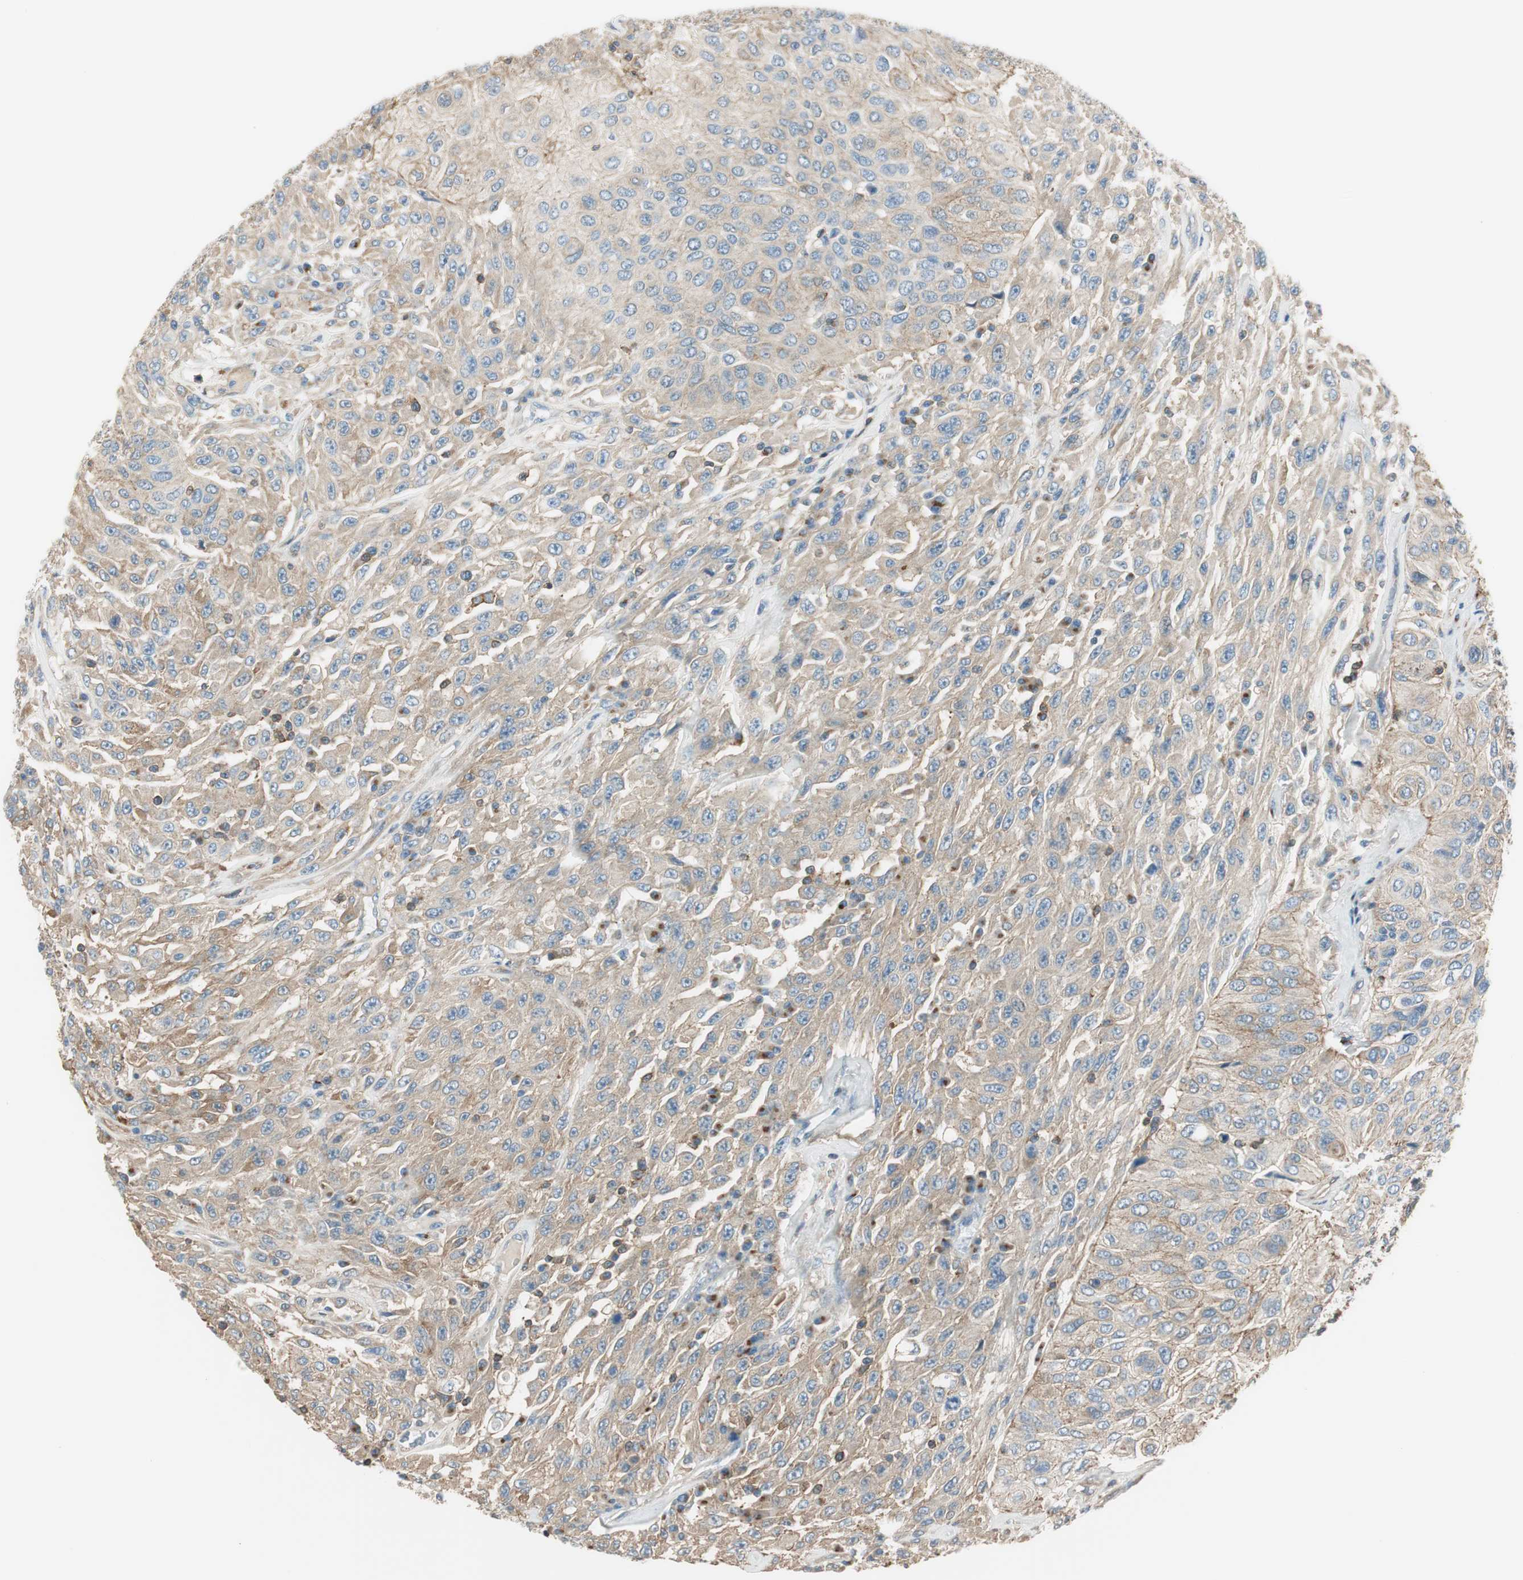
{"staining": {"intensity": "weak", "quantity": "25%-75%", "location": "cytoplasmic/membranous"}, "tissue": "urothelial cancer", "cell_type": "Tumor cells", "image_type": "cancer", "snomed": [{"axis": "morphology", "description": "Urothelial carcinoma, High grade"}, {"axis": "topography", "description": "Urinary bladder"}], "caption": "An immunohistochemistry photomicrograph of neoplastic tissue is shown. Protein staining in brown shows weak cytoplasmic/membranous positivity in urothelial cancer within tumor cells.", "gene": "PI4K2B", "patient": {"sex": "male", "age": 66}}